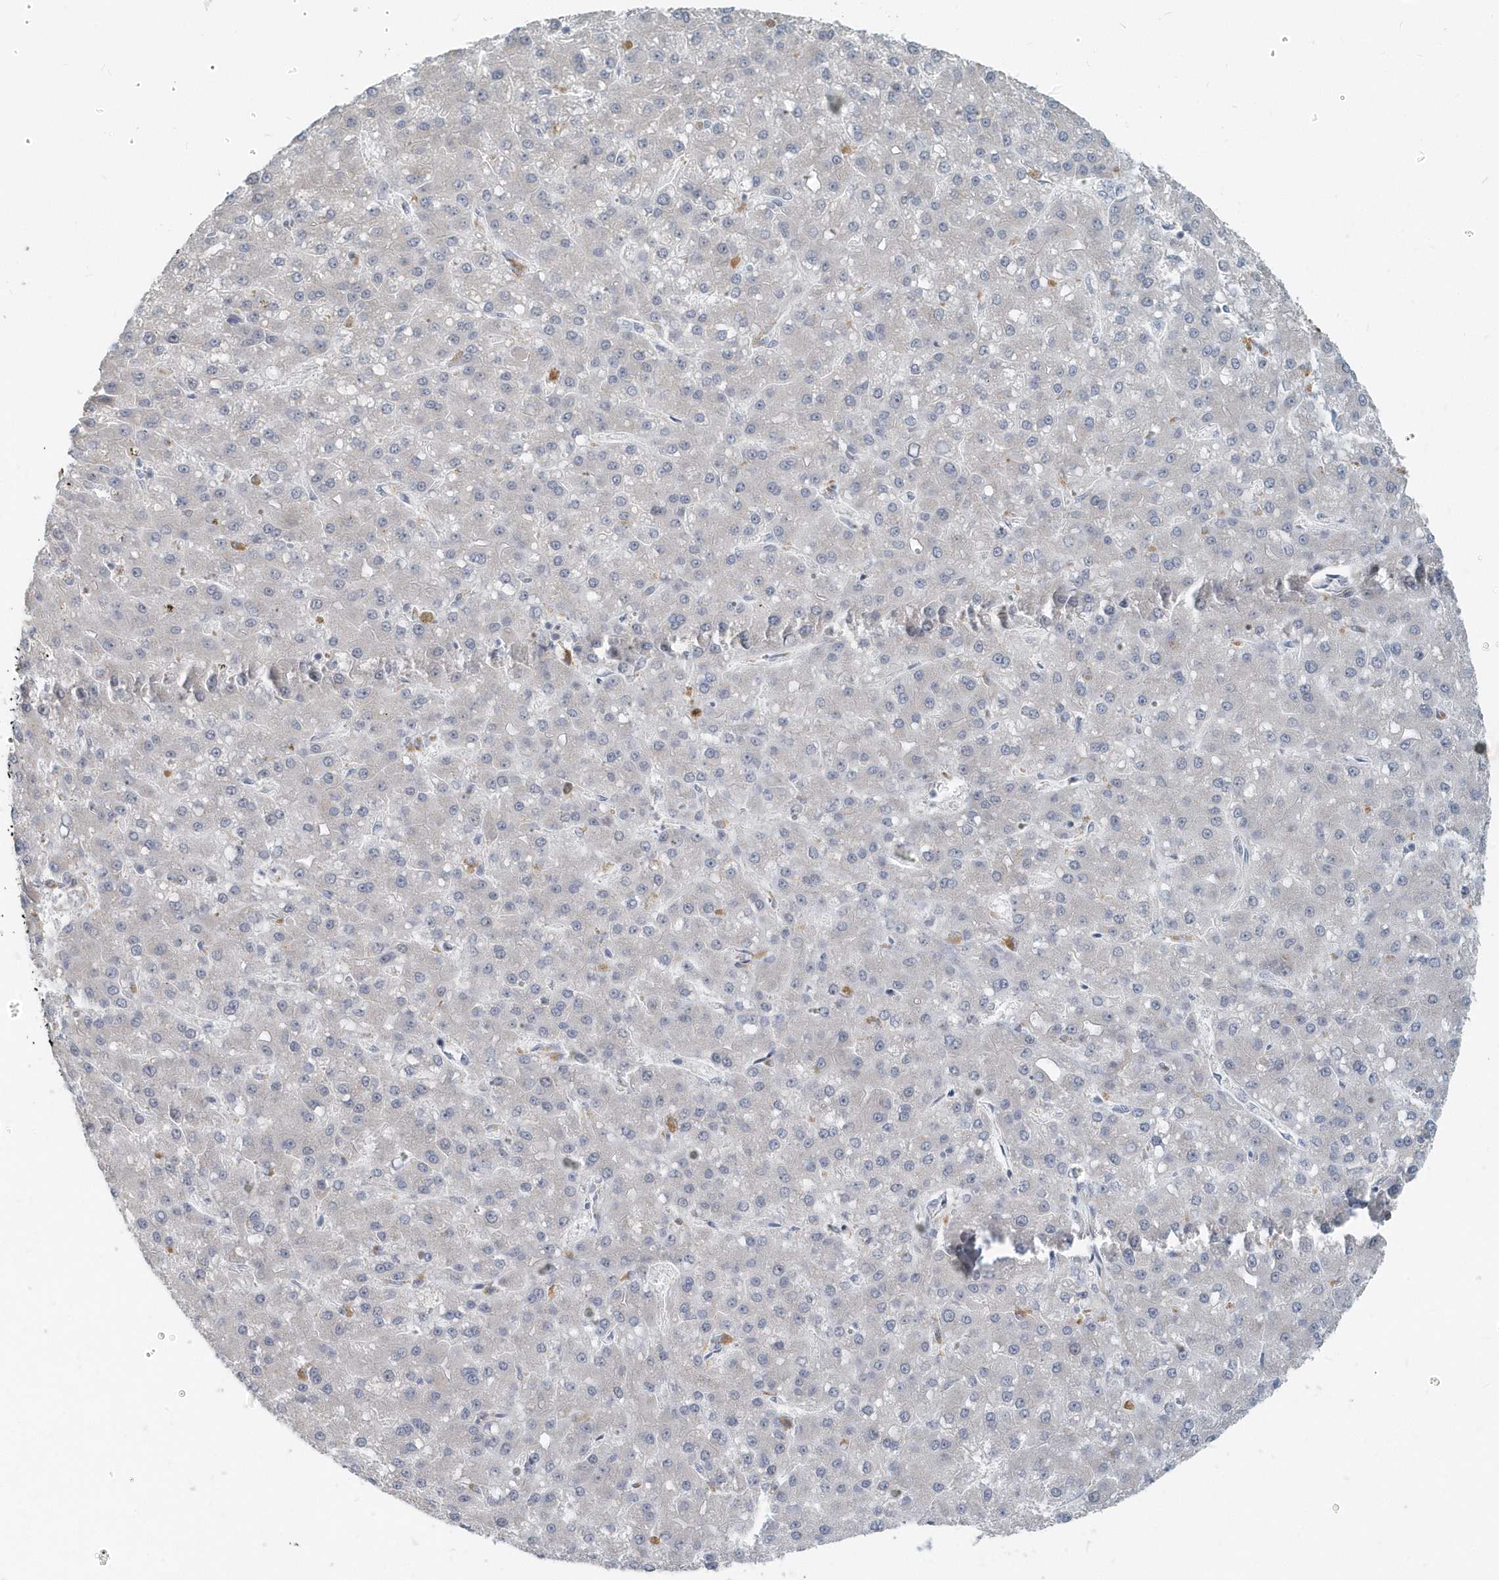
{"staining": {"intensity": "negative", "quantity": "none", "location": "none"}, "tissue": "liver cancer", "cell_type": "Tumor cells", "image_type": "cancer", "snomed": [{"axis": "morphology", "description": "Carcinoma, Hepatocellular, NOS"}, {"axis": "topography", "description": "Liver"}], "caption": "DAB (3,3'-diaminobenzidine) immunohistochemical staining of human liver cancer (hepatocellular carcinoma) demonstrates no significant staining in tumor cells.", "gene": "NAPB", "patient": {"sex": "male", "age": 67}}